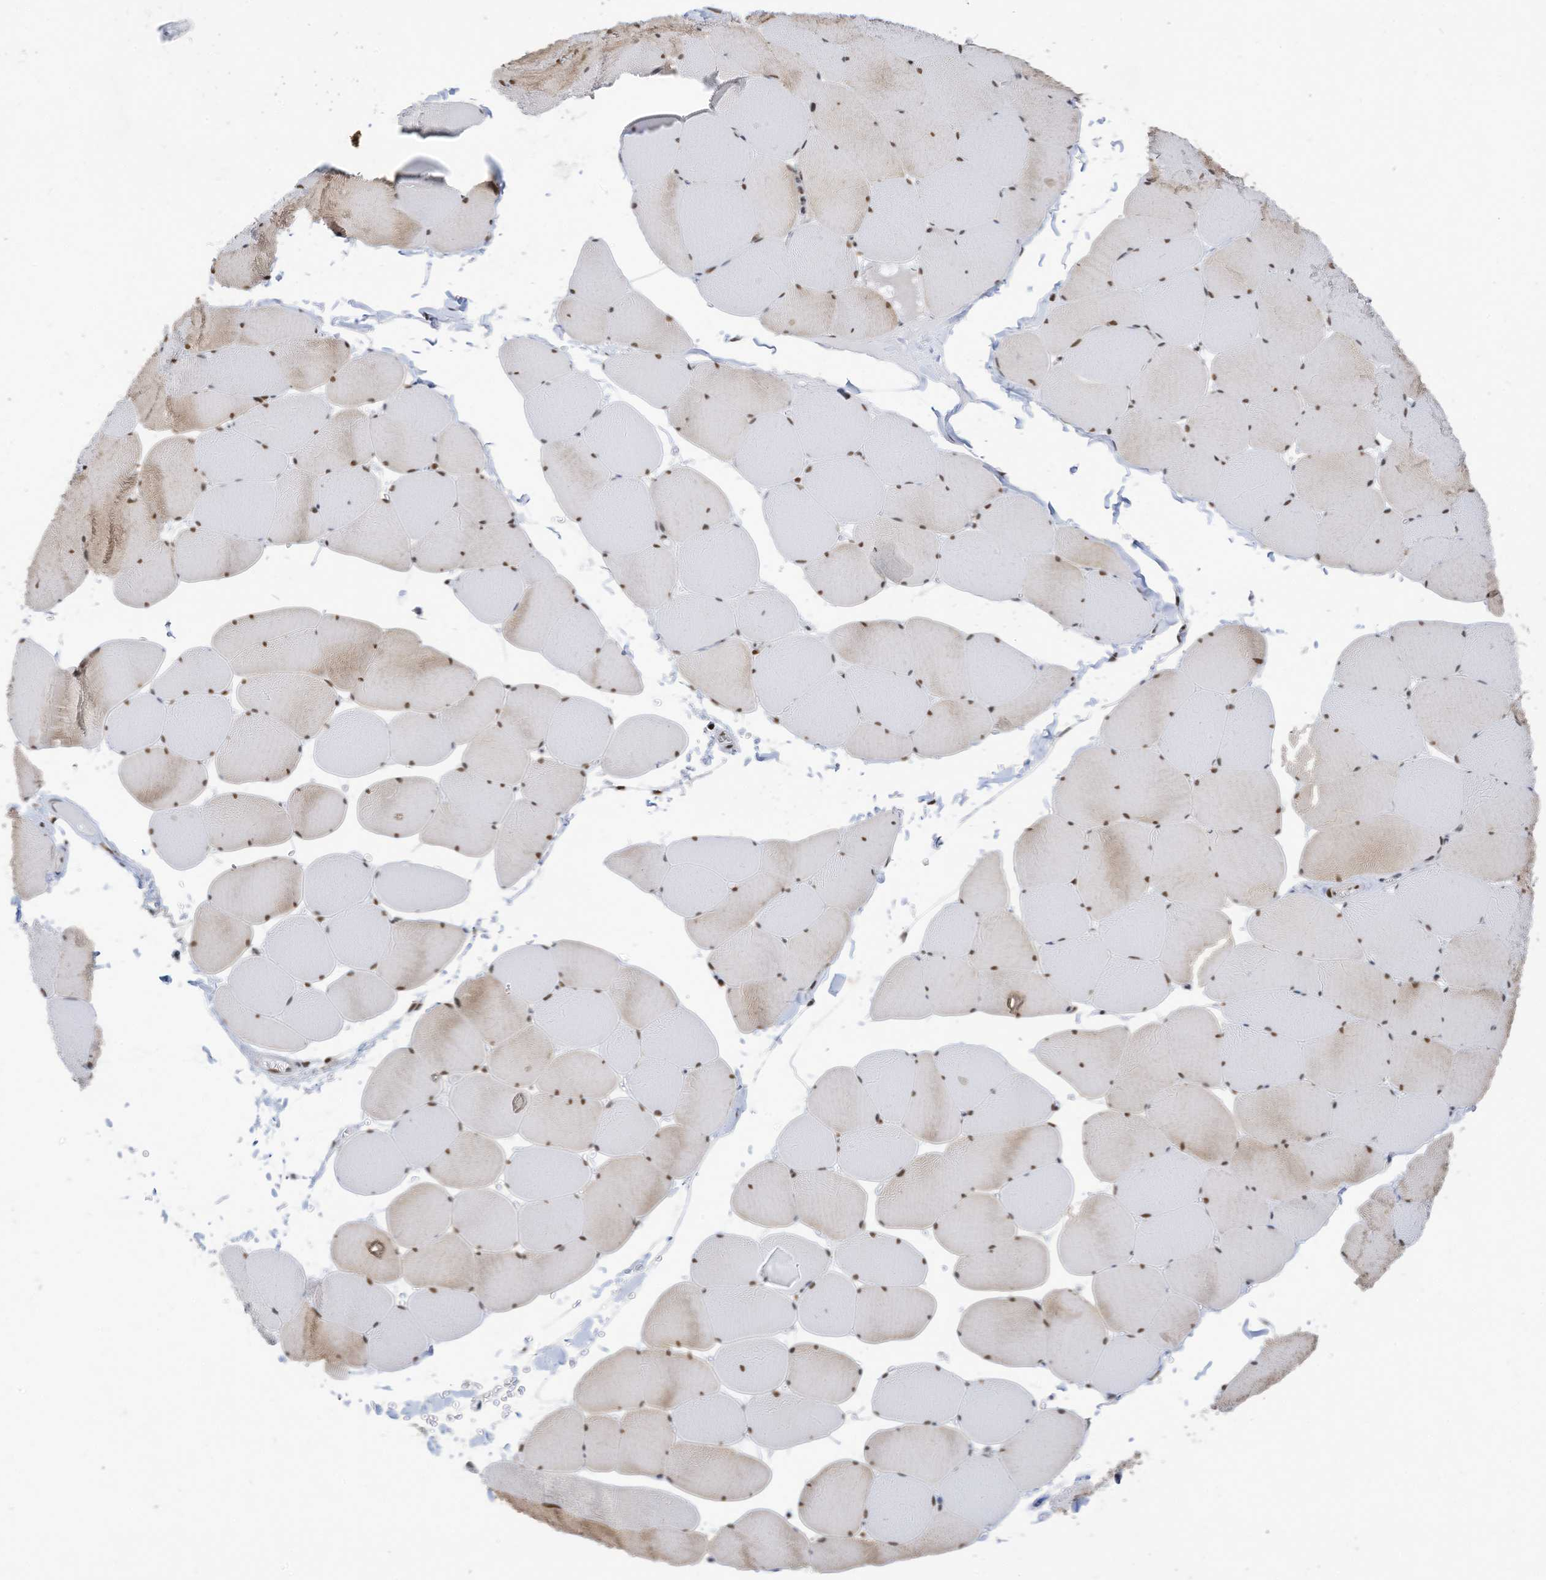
{"staining": {"intensity": "moderate", "quantity": ">75%", "location": "cytoplasmic/membranous,nuclear"}, "tissue": "skeletal muscle", "cell_type": "Myocytes", "image_type": "normal", "snomed": [{"axis": "morphology", "description": "Normal tissue, NOS"}, {"axis": "topography", "description": "Skeletal muscle"}, {"axis": "topography", "description": "Head-Neck"}], "caption": "Skeletal muscle stained with DAB immunohistochemistry (IHC) reveals medium levels of moderate cytoplasmic/membranous,nuclear expression in about >75% of myocytes.", "gene": "KHSRP", "patient": {"sex": "male", "age": 66}}